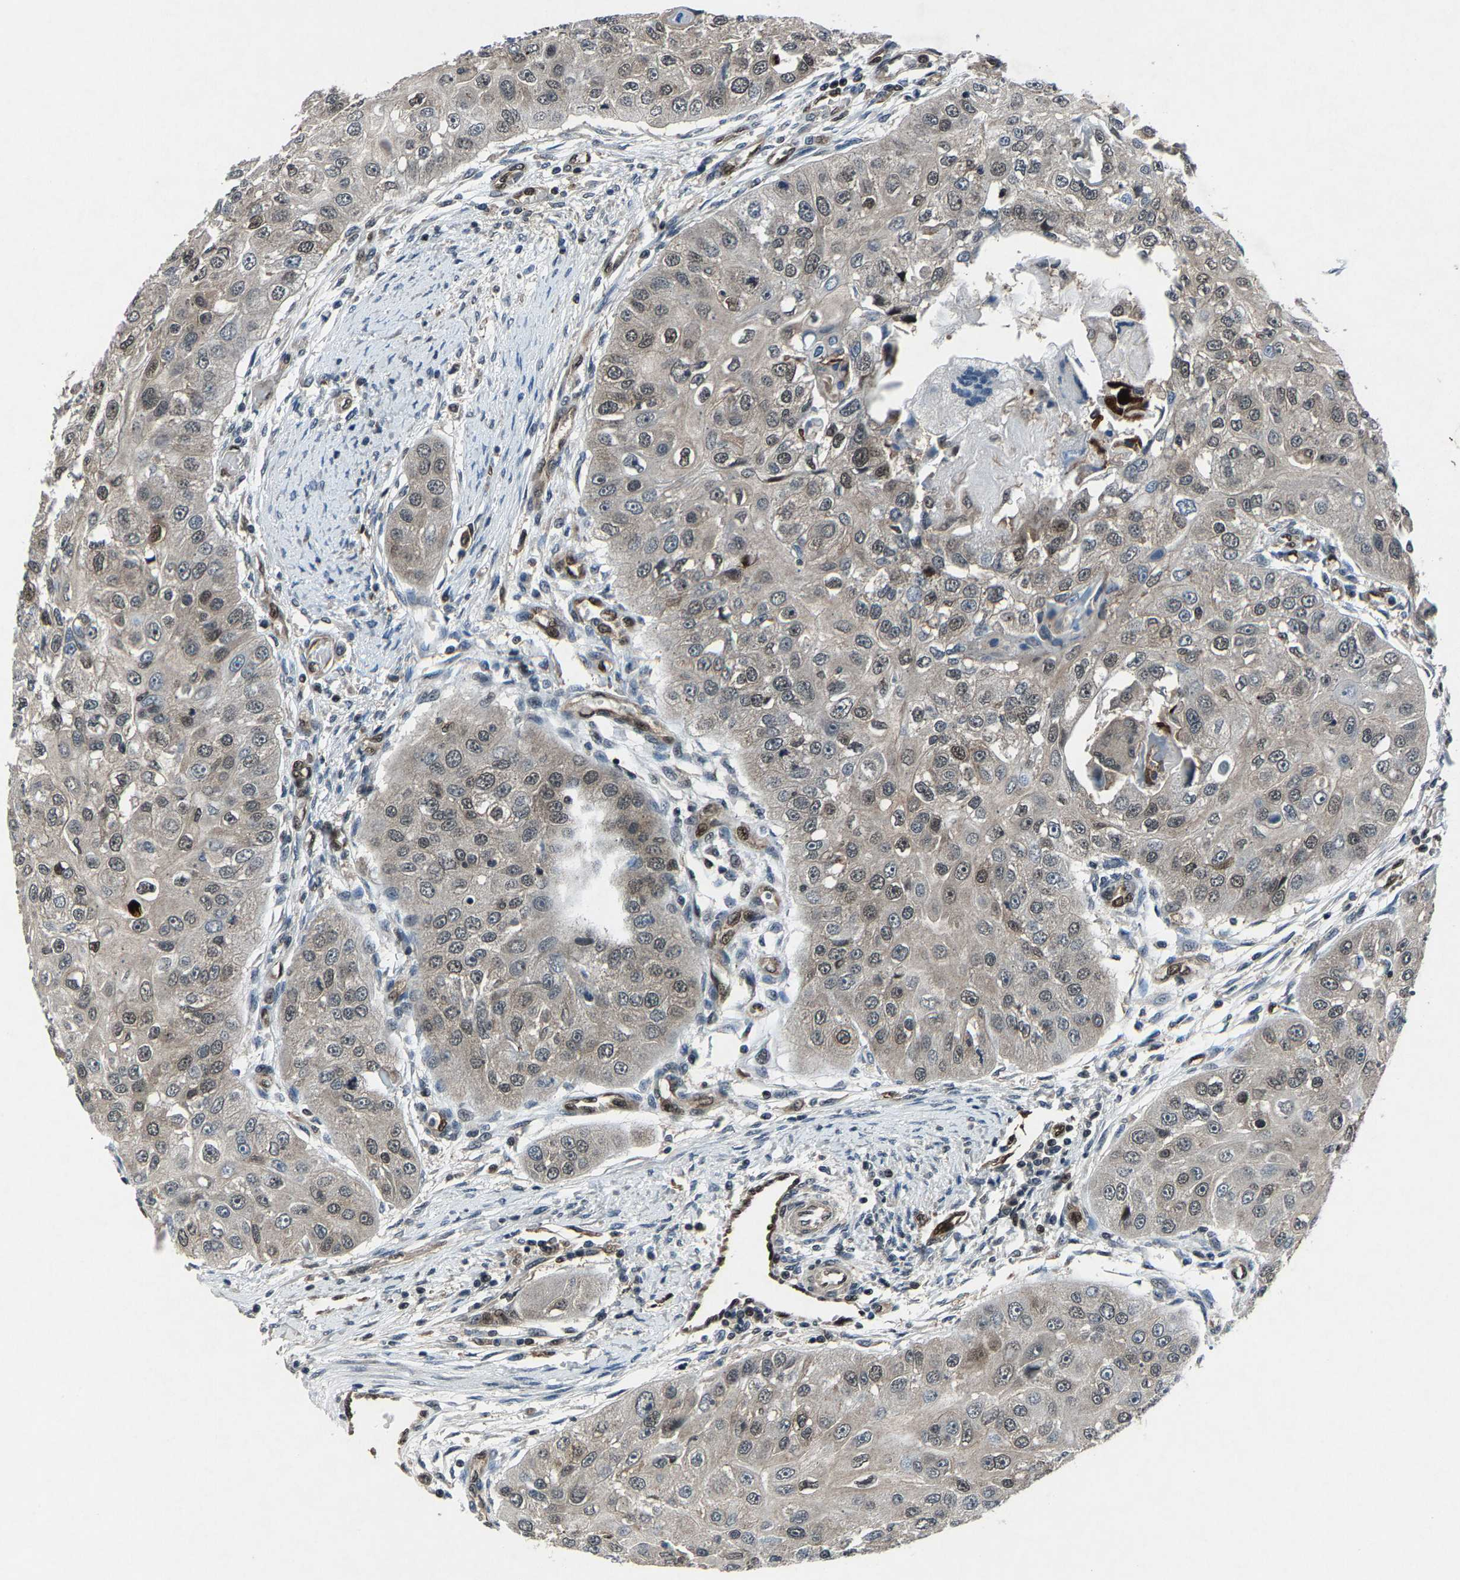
{"staining": {"intensity": "moderate", "quantity": "25%-75%", "location": "cytoplasmic/membranous,nuclear"}, "tissue": "head and neck cancer", "cell_type": "Tumor cells", "image_type": "cancer", "snomed": [{"axis": "morphology", "description": "Normal tissue, NOS"}, {"axis": "morphology", "description": "Squamous cell carcinoma, NOS"}, {"axis": "topography", "description": "Skeletal muscle"}, {"axis": "topography", "description": "Head-Neck"}], "caption": "About 25%-75% of tumor cells in human head and neck cancer (squamous cell carcinoma) display moderate cytoplasmic/membranous and nuclear protein staining as visualized by brown immunohistochemical staining.", "gene": "ATXN3", "patient": {"sex": "male", "age": 51}}